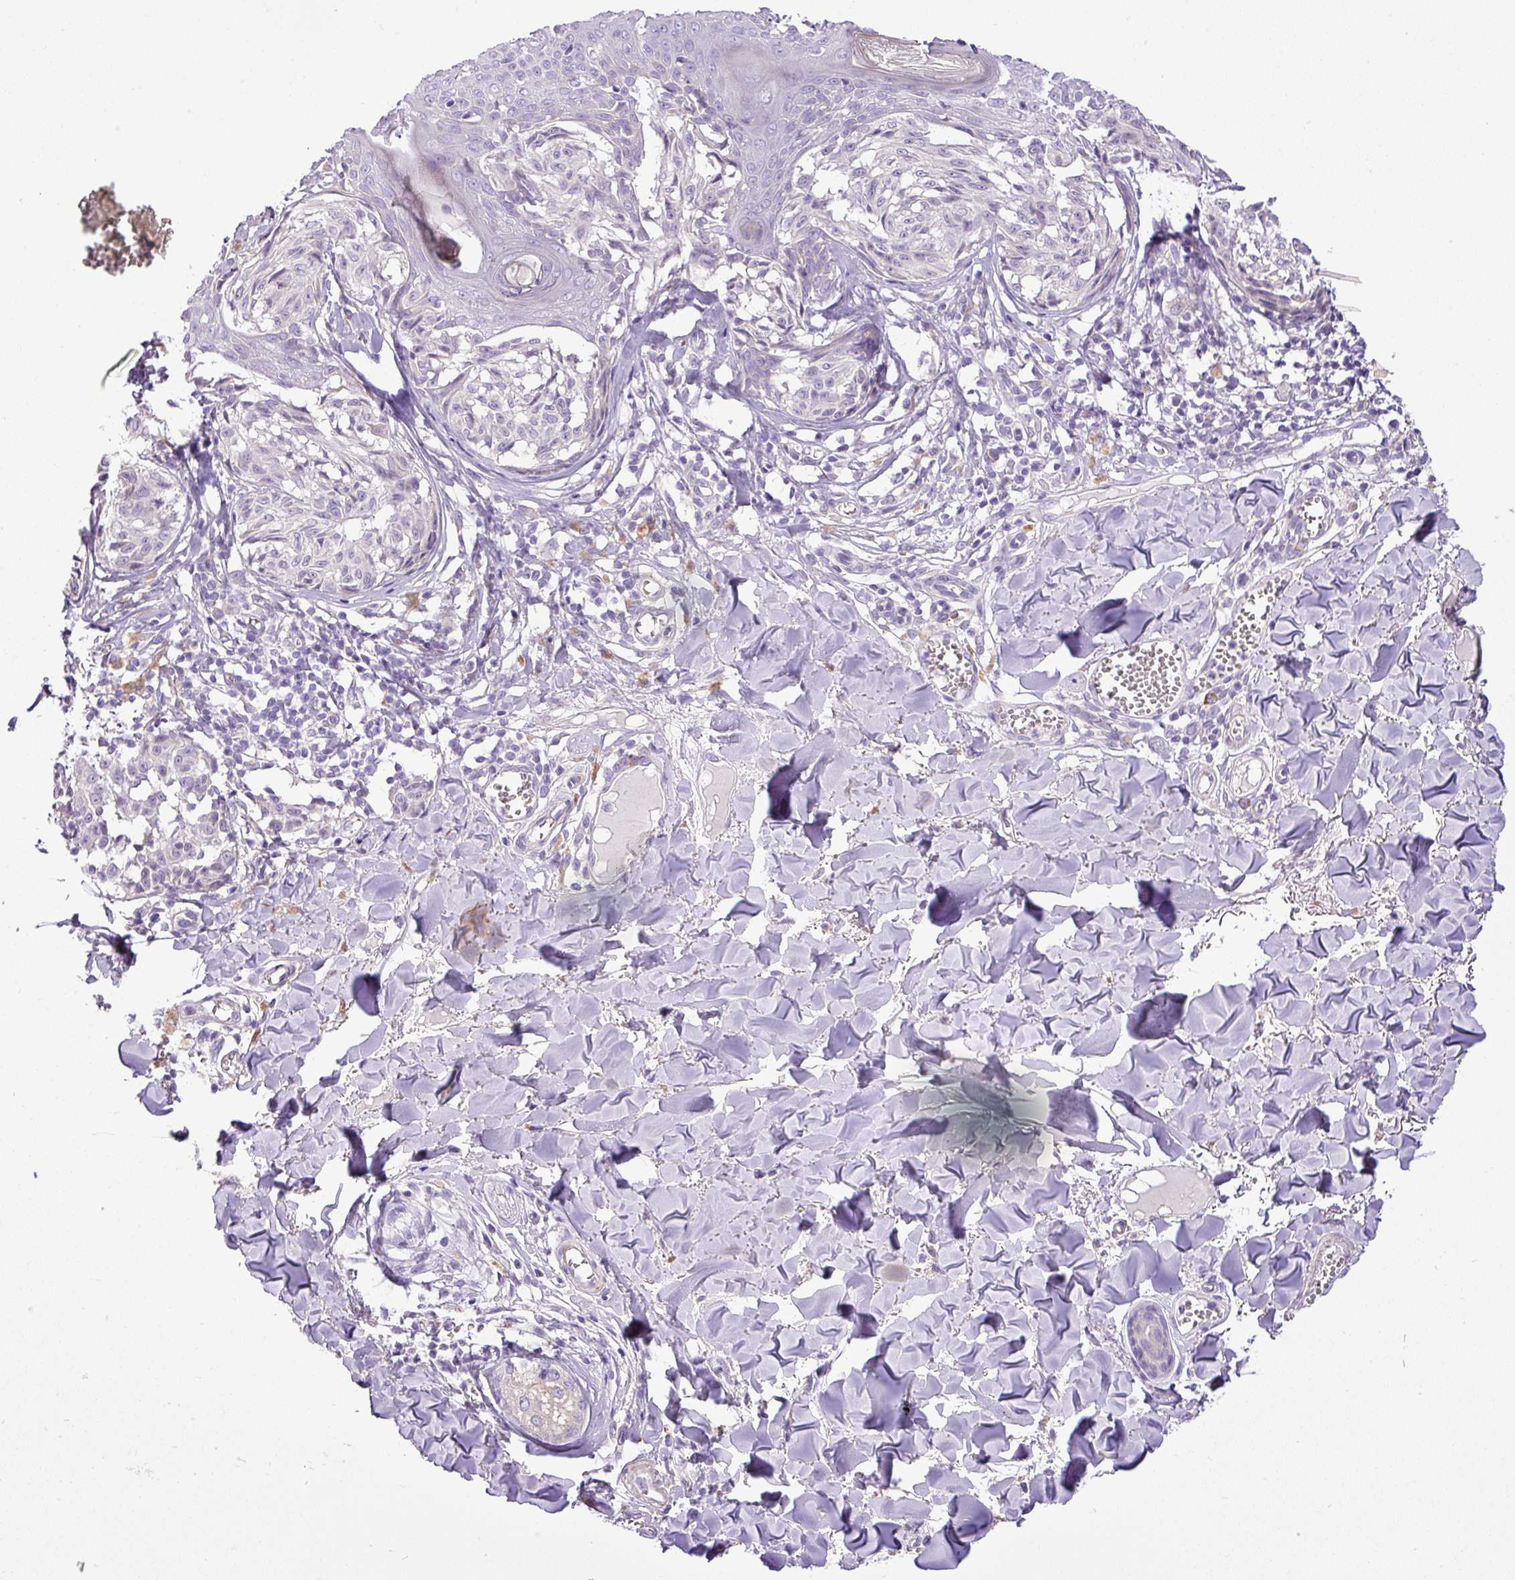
{"staining": {"intensity": "negative", "quantity": "none", "location": "none"}, "tissue": "melanoma", "cell_type": "Tumor cells", "image_type": "cancer", "snomed": [{"axis": "morphology", "description": "Malignant melanoma, NOS"}, {"axis": "topography", "description": "Skin"}], "caption": "Malignant melanoma was stained to show a protein in brown. There is no significant positivity in tumor cells.", "gene": "MOCS3", "patient": {"sex": "female", "age": 43}}